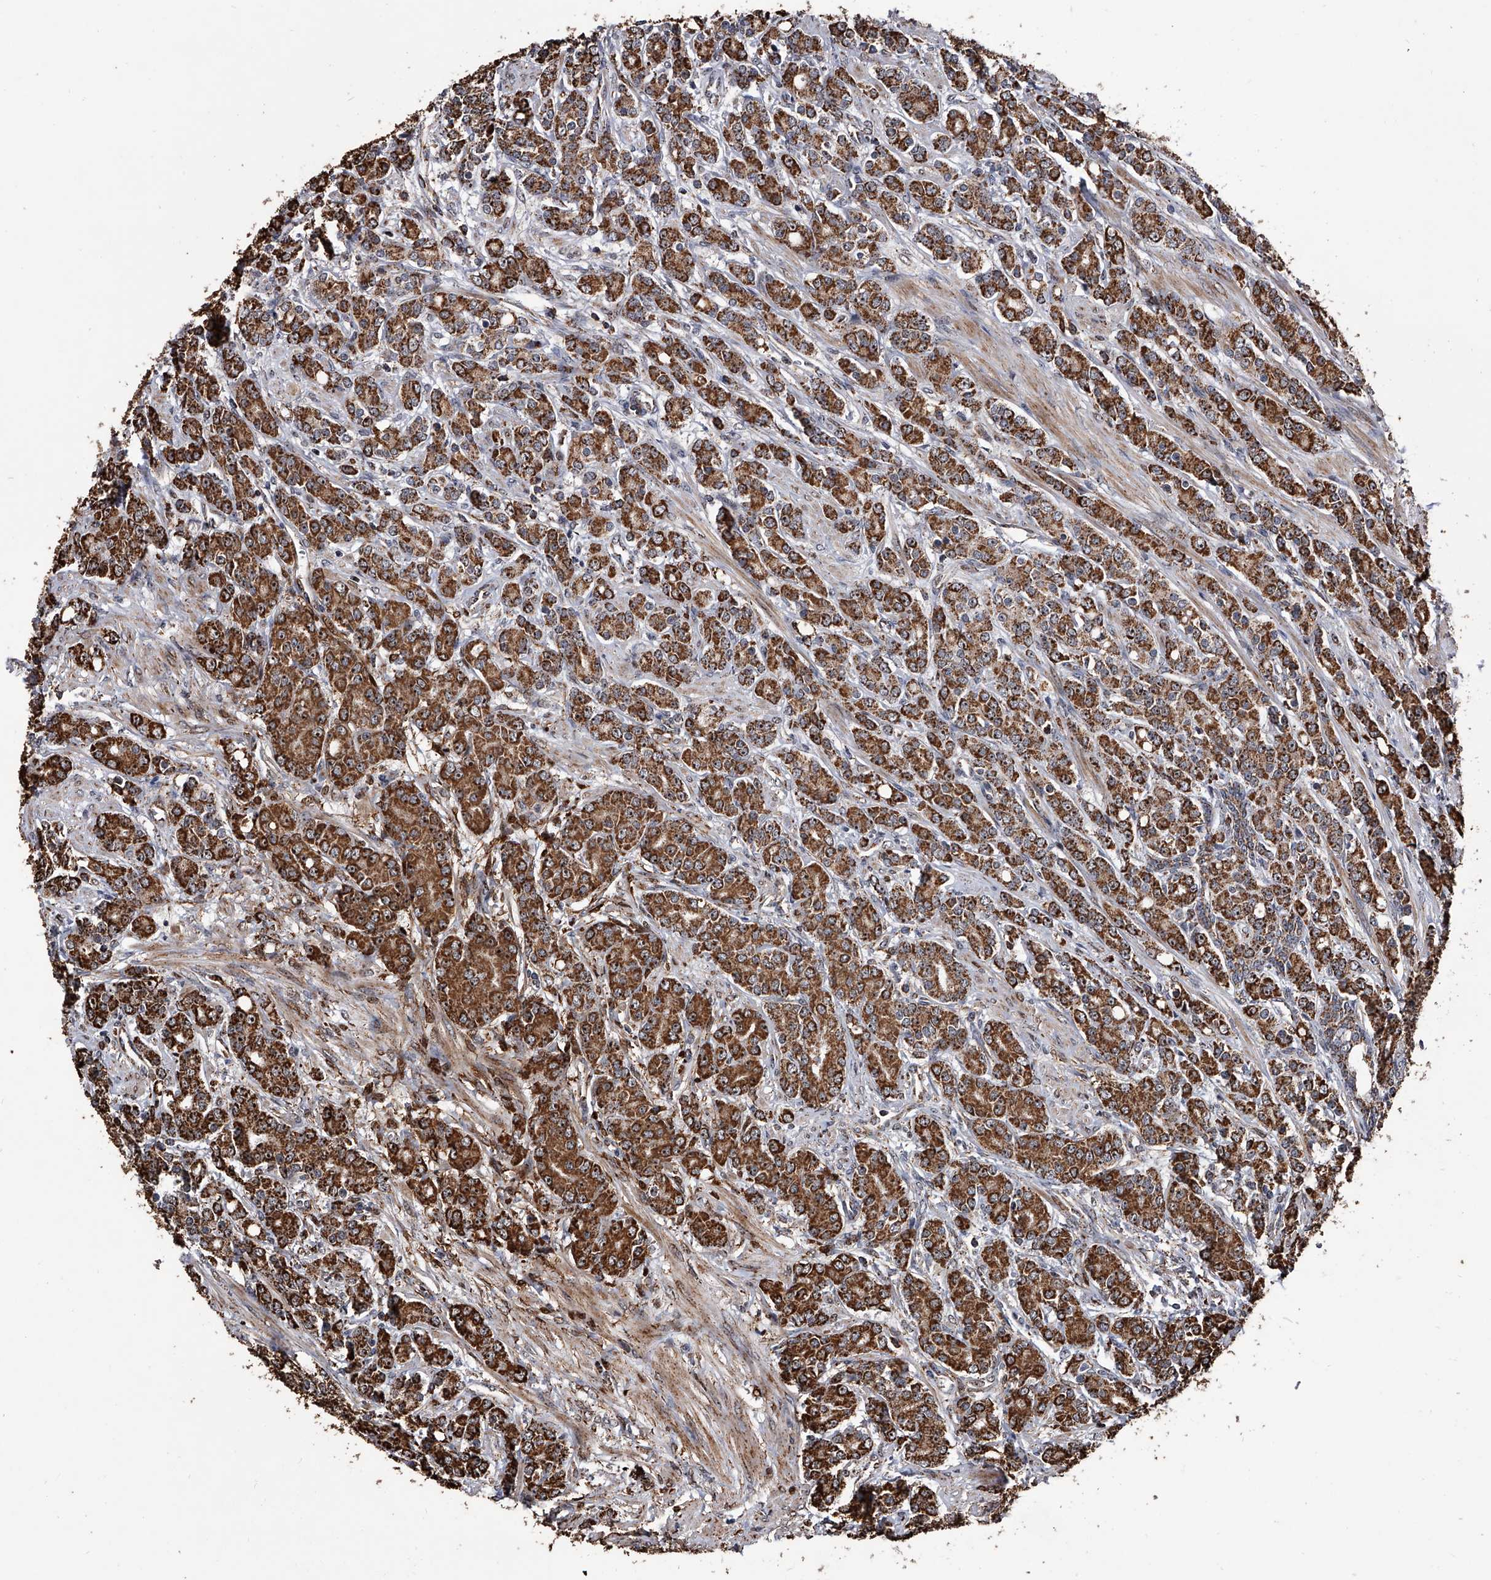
{"staining": {"intensity": "strong", "quantity": ">75%", "location": "cytoplasmic/membranous"}, "tissue": "prostate cancer", "cell_type": "Tumor cells", "image_type": "cancer", "snomed": [{"axis": "morphology", "description": "Adenocarcinoma, High grade"}, {"axis": "topography", "description": "Prostate"}], "caption": "Immunohistochemistry (IHC) of human prostate high-grade adenocarcinoma demonstrates high levels of strong cytoplasmic/membranous positivity in approximately >75% of tumor cells.", "gene": "SMPDL3A", "patient": {"sex": "male", "age": 62}}